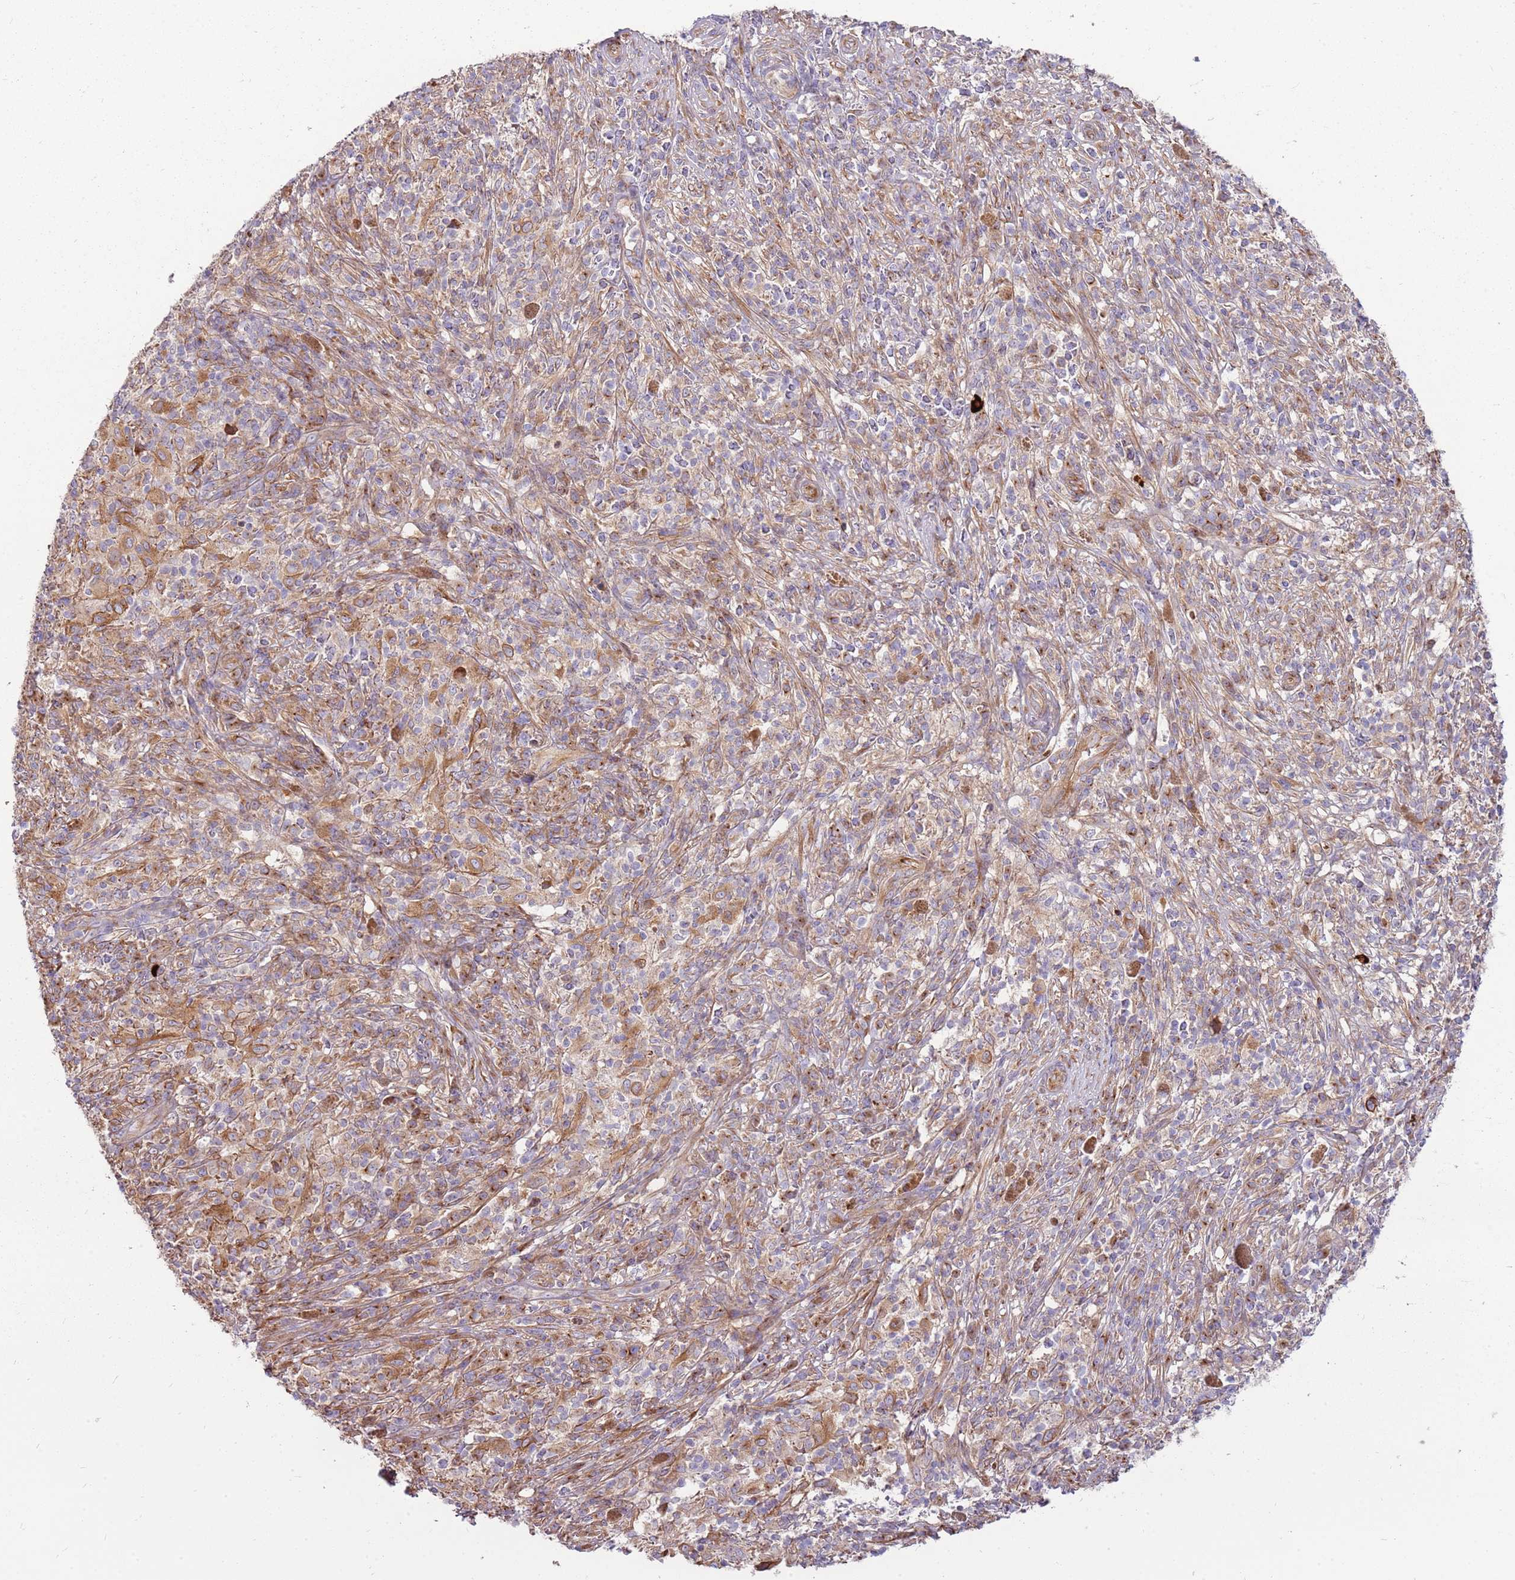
{"staining": {"intensity": "moderate", "quantity": "25%-75%", "location": "cytoplasmic/membranous"}, "tissue": "melanoma", "cell_type": "Tumor cells", "image_type": "cancer", "snomed": [{"axis": "morphology", "description": "Malignant melanoma, NOS"}, {"axis": "topography", "description": "Skin"}], "caption": "About 25%-75% of tumor cells in melanoma reveal moderate cytoplasmic/membranous protein staining as visualized by brown immunohistochemical staining.", "gene": "EMC1", "patient": {"sex": "male", "age": 66}}